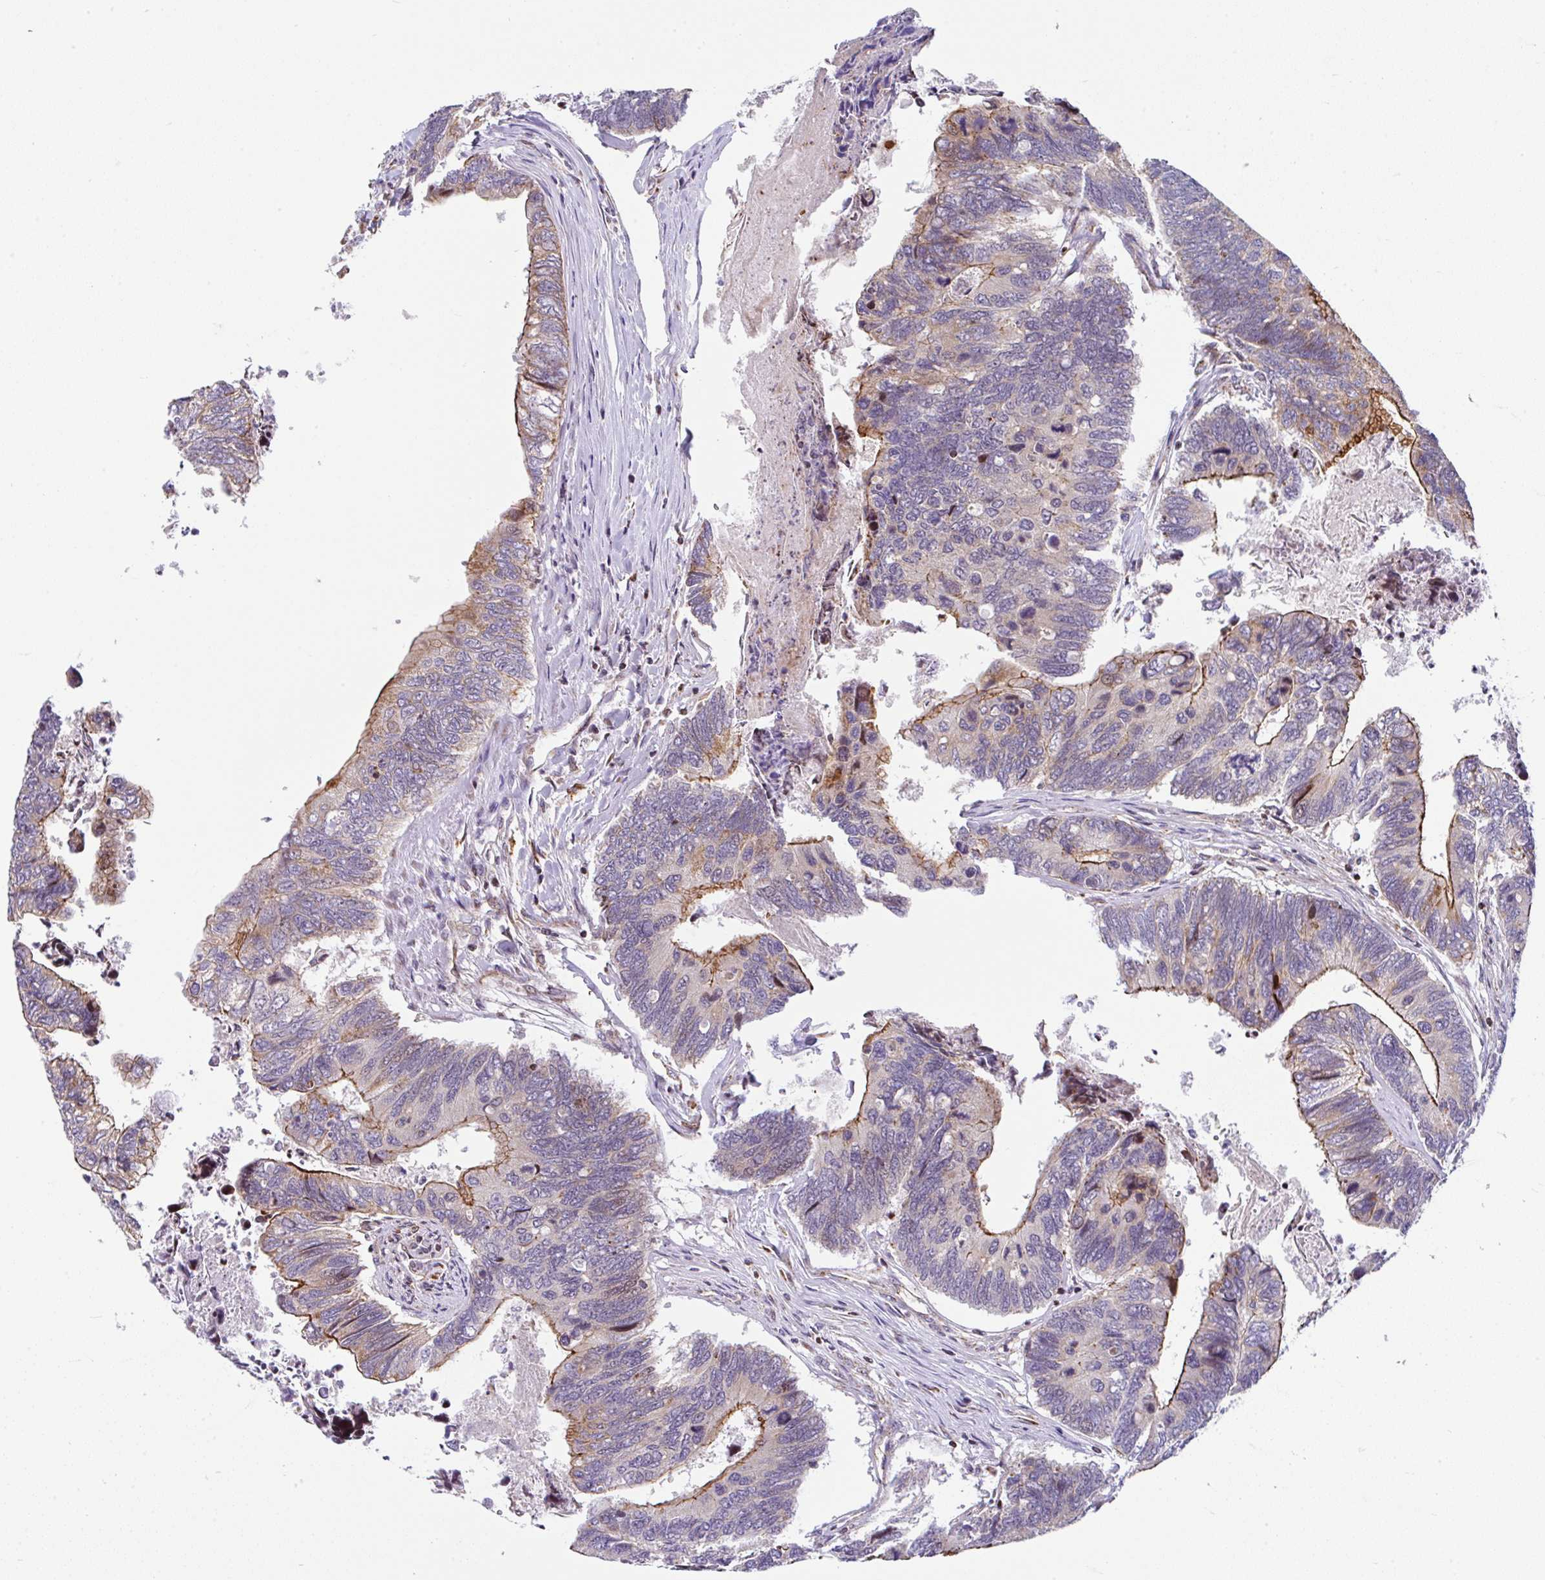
{"staining": {"intensity": "moderate", "quantity": "25%-75%", "location": "cytoplasmic/membranous"}, "tissue": "colorectal cancer", "cell_type": "Tumor cells", "image_type": "cancer", "snomed": [{"axis": "morphology", "description": "Adenocarcinoma, NOS"}, {"axis": "topography", "description": "Colon"}], "caption": "This is a histology image of immunohistochemistry staining of adenocarcinoma (colorectal), which shows moderate staining in the cytoplasmic/membranous of tumor cells.", "gene": "FIGNL1", "patient": {"sex": "female", "age": 67}}